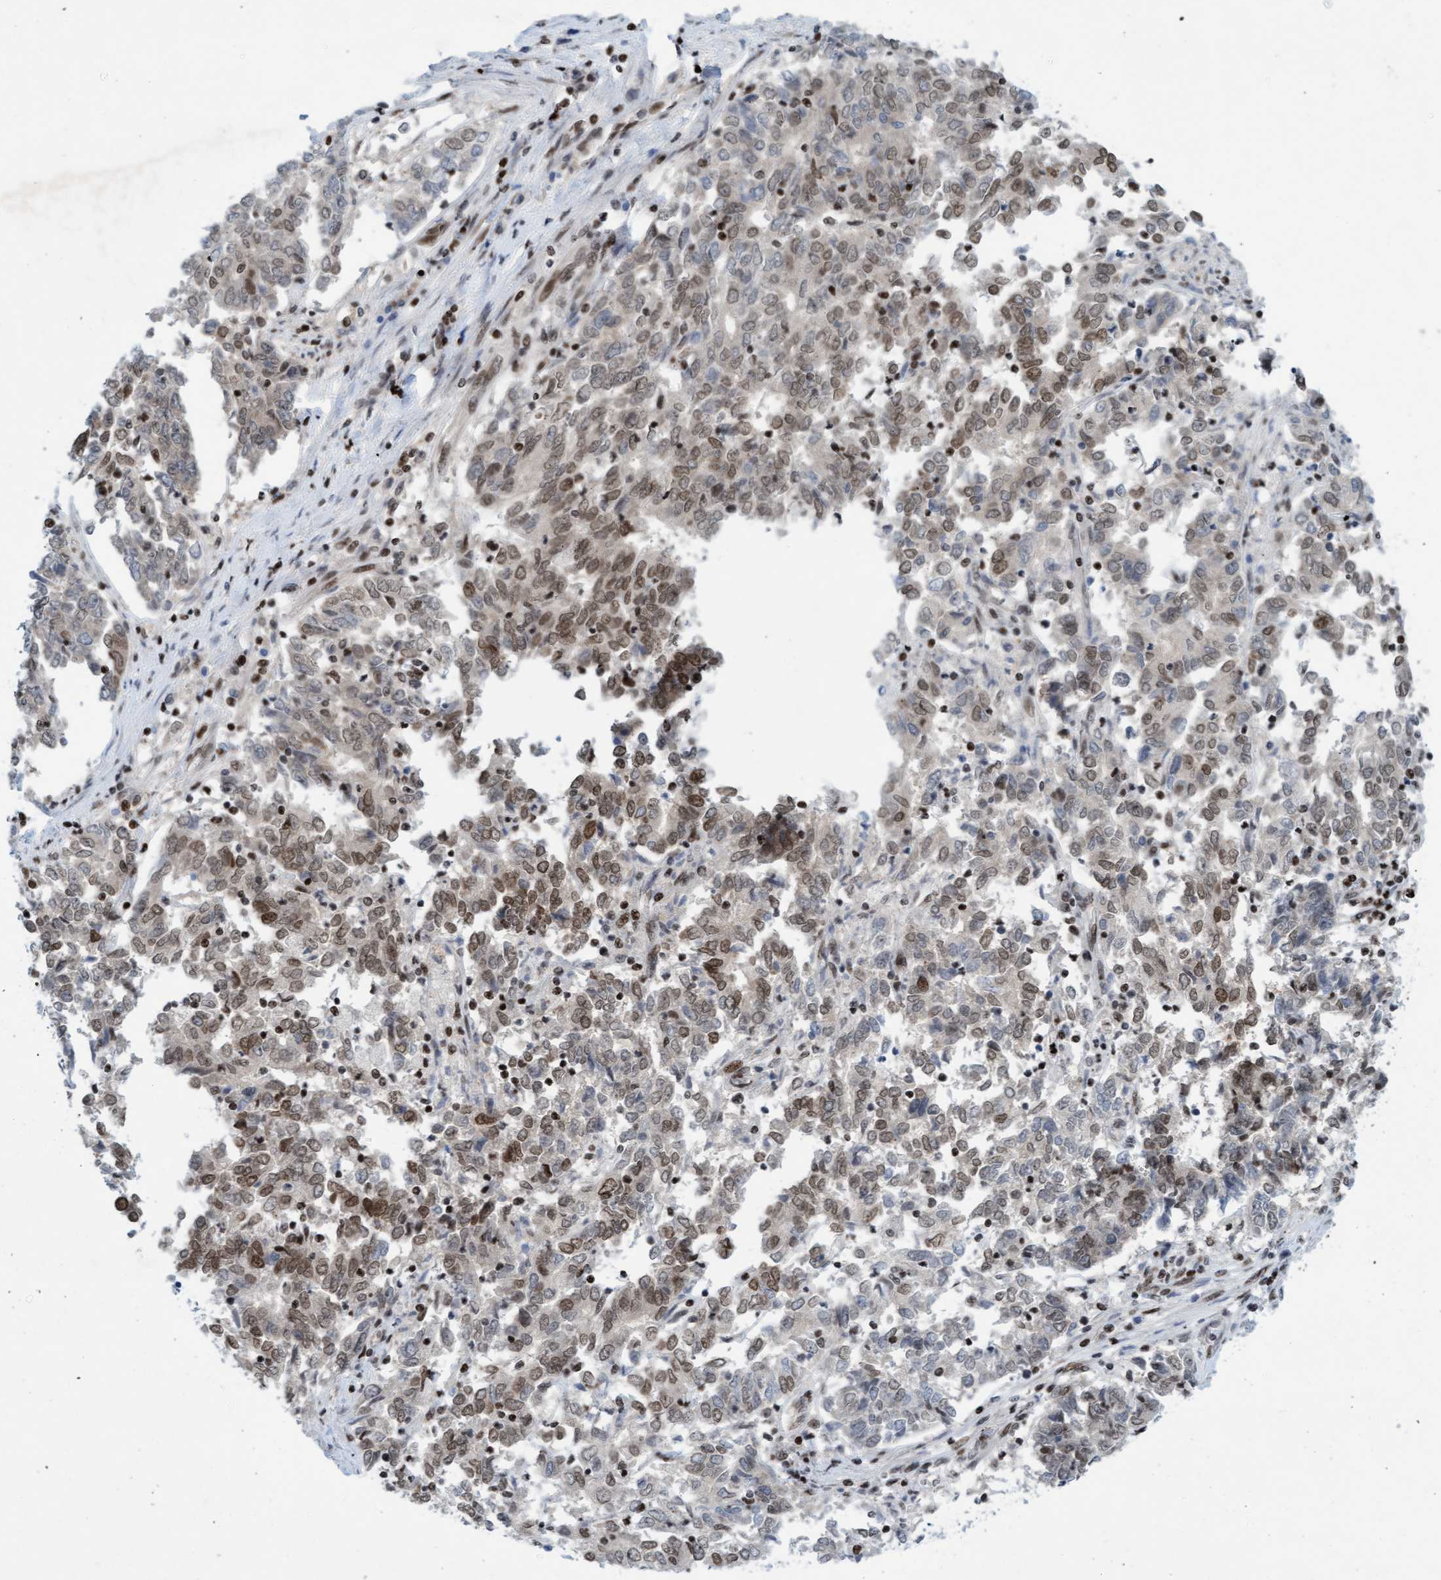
{"staining": {"intensity": "weak", "quantity": ">75%", "location": "nuclear"}, "tissue": "endometrial cancer", "cell_type": "Tumor cells", "image_type": "cancer", "snomed": [{"axis": "morphology", "description": "Adenocarcinoma, NOS"}, {"axis": "topography", "description": "Endometrium"}], "caption": "The immunohistochemical stain labels weak nuclear staining in tumor cells of endometrial adenocarcinoma tissue.", "gene": "GLRX2", "patient": {"sex": "female", "age": 80}}